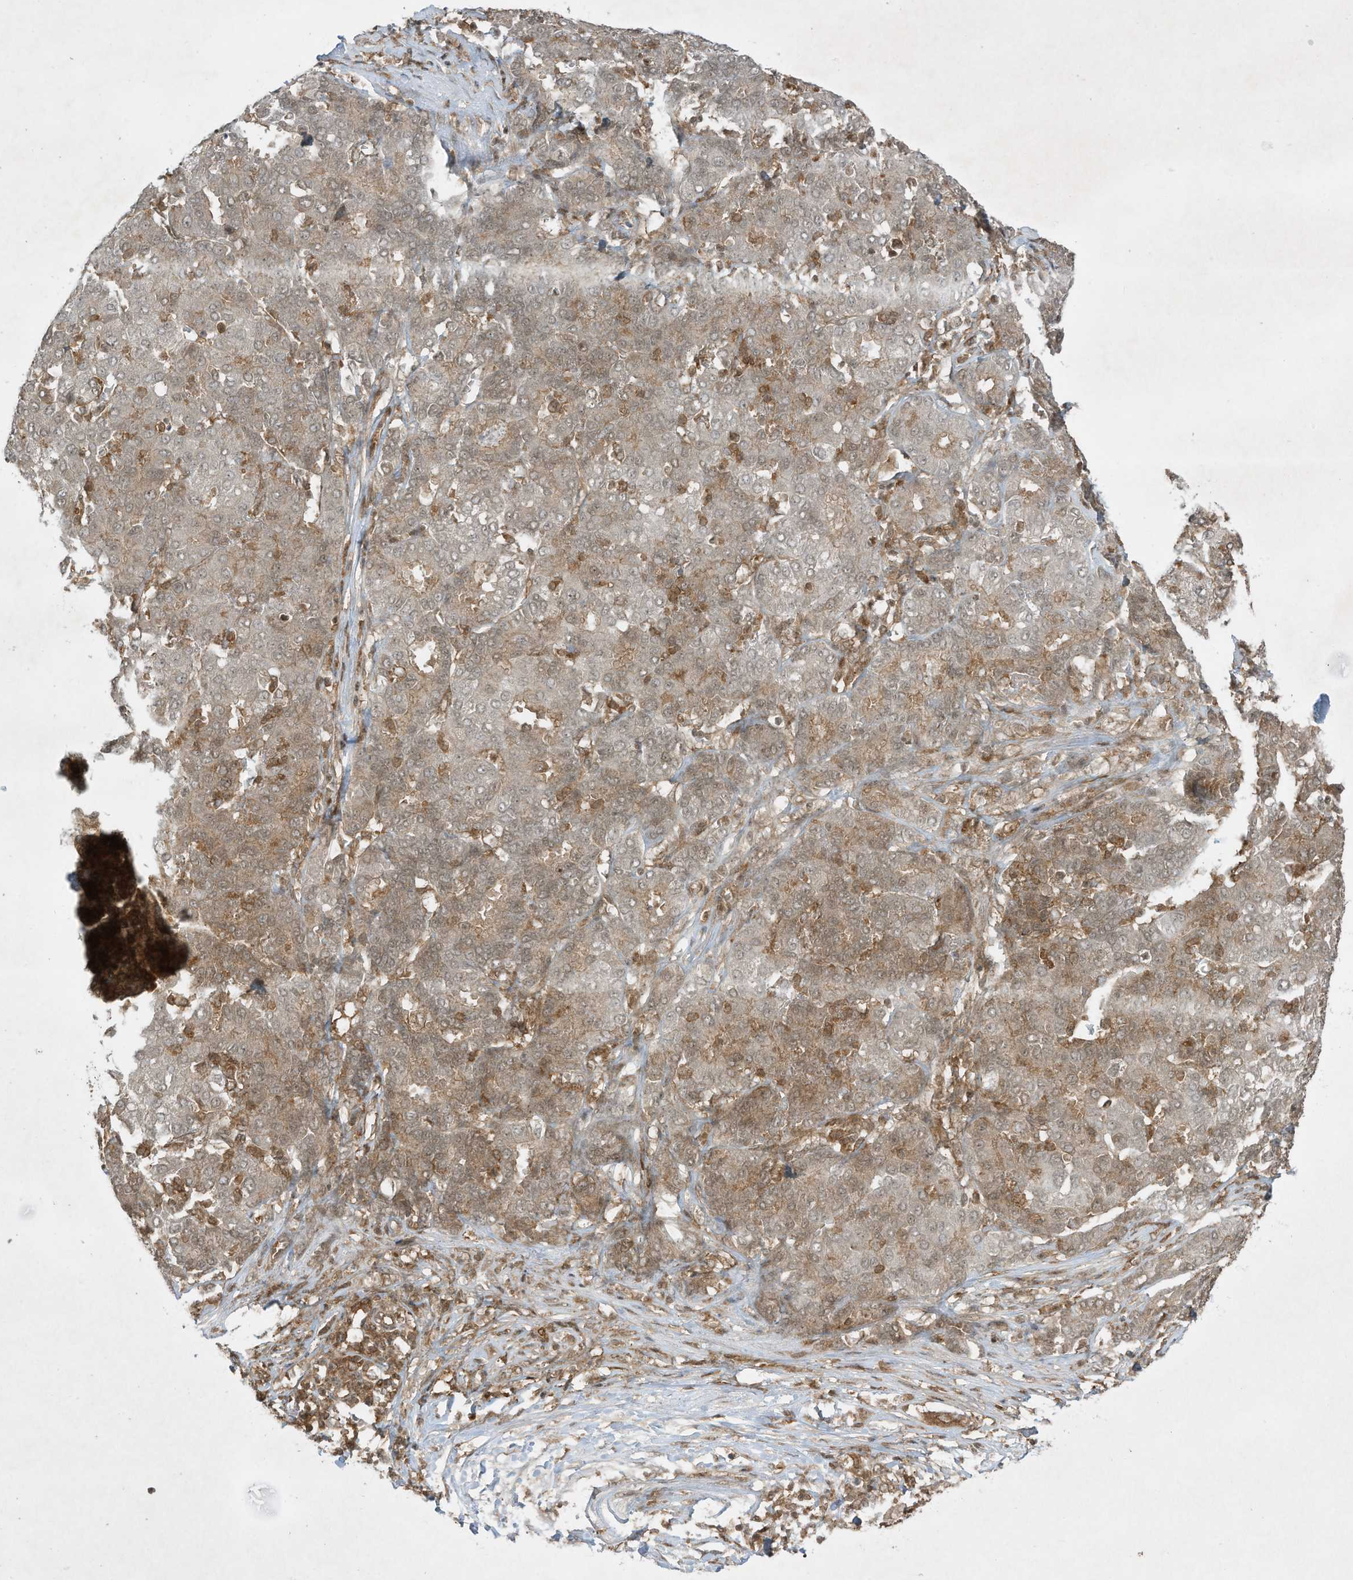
{"staining": {"intensity": "weak", "quantity": "25%-75%", "location": "cytoplasmic/membranous"}, "tissue": "liver cancer", "cell_type": "Tumor cells", "image_type": "cancer", "snomed": [{"axis": "morphology", "description": "Carcinoma, Hepatocellular, NOS"}, {"axis": "topography", "description": "Liver"}], "caption": "This micrograph reveals immunohistochemistry staining of human liver cancer (hepatocellular carcinoma), with low weak cytoplasmic/membranous expression in approximately 25%-75% of tumor cells.", "gene": "CERT1", "patient": {"sex": "male", "age": 65}}